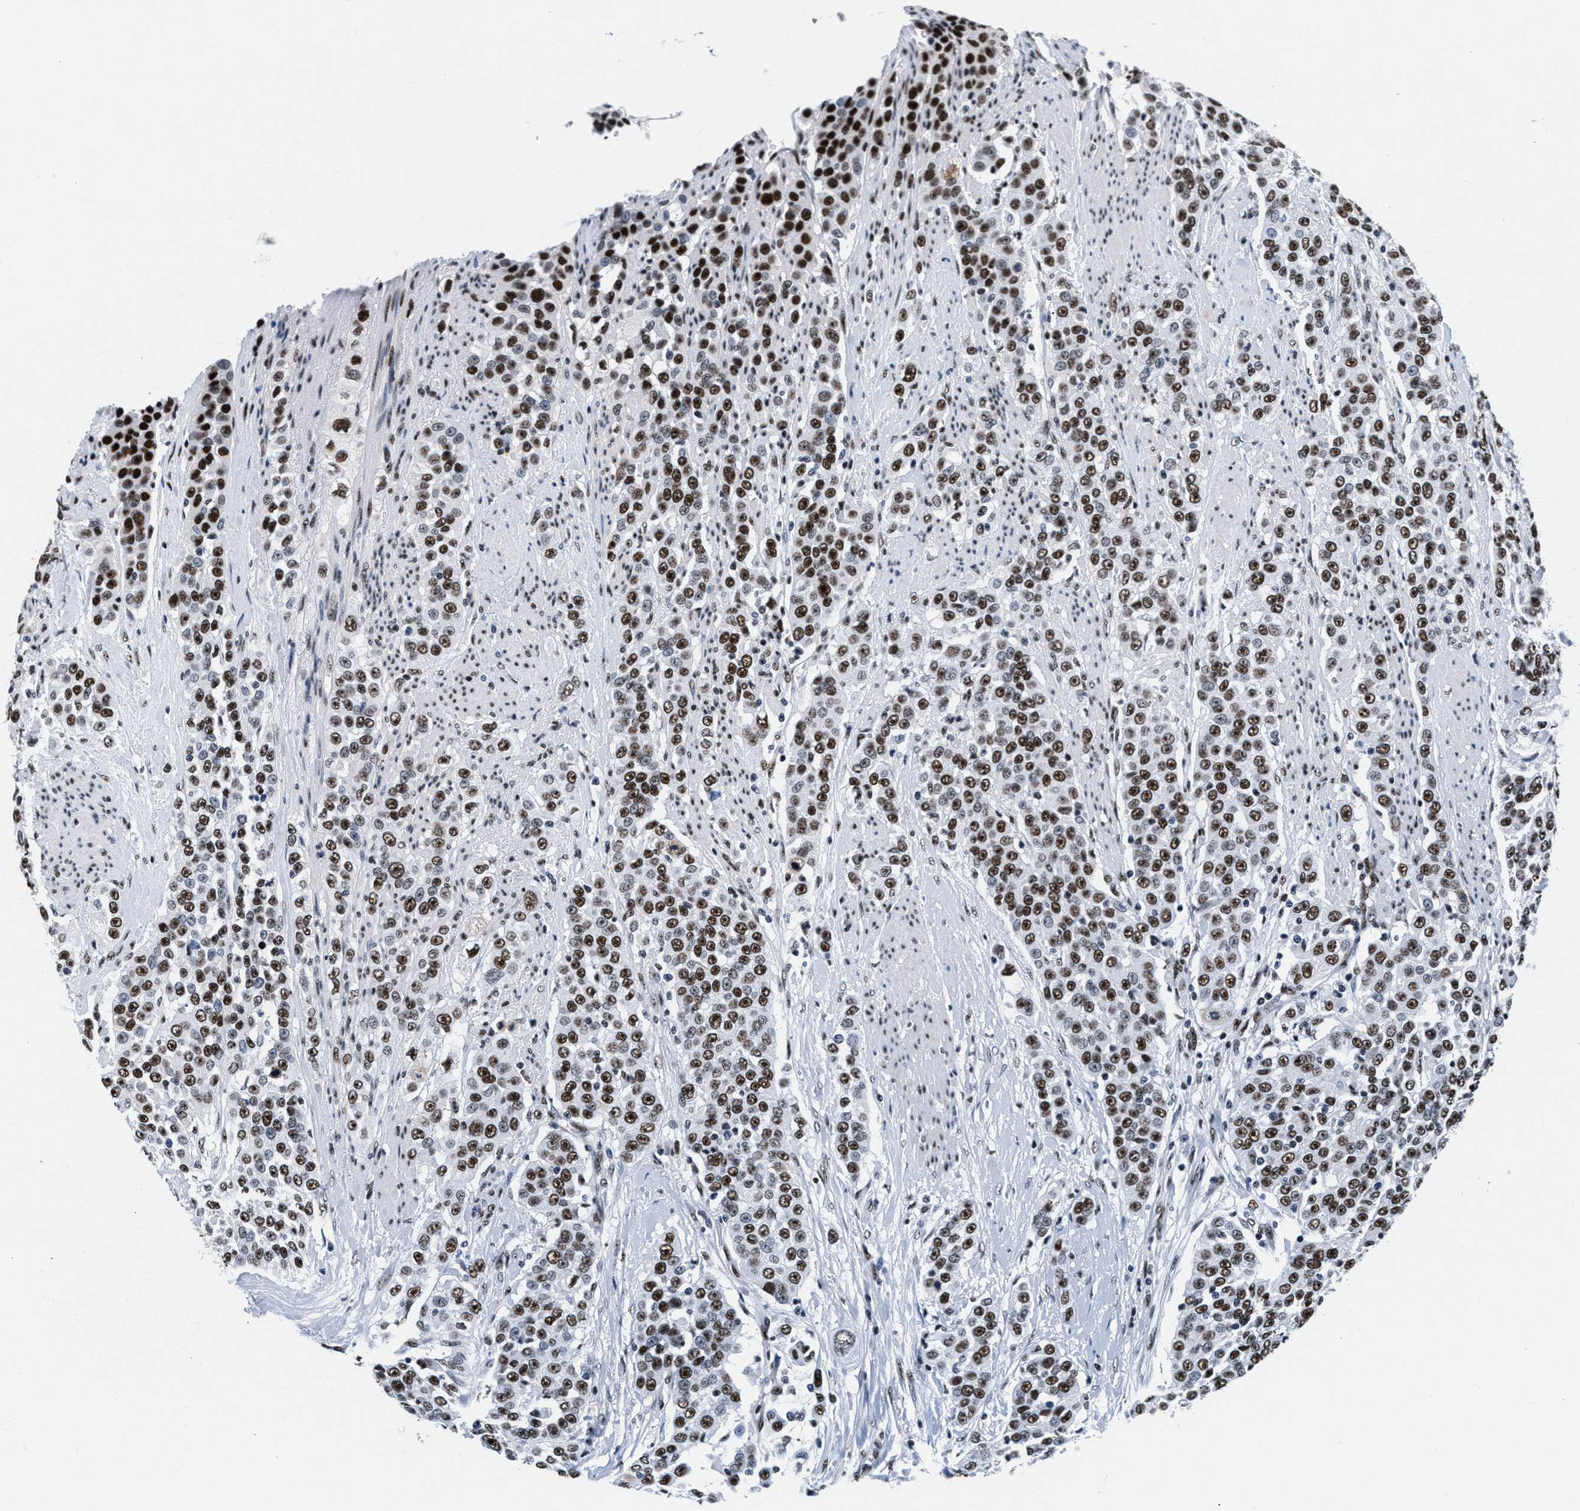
{"staining": {"intensity": "strong", "quantity": ">75%", "location": "nuclear"}, "tissue": "urothelial cancer", "cell_type": "Tumor cells", "image_type": "cancer", "snomed": [{"axis": "morphology", "description": "Urothelial carcinoma, High grade"}, {"axis": "topography", "description": "Urinary bladder"}], "caption": "Immunohistochemical staining of high-grade urothelial carcinoma exhibits high levels of strong nuclear positivity in approximately >75% of tumor cells.", "gene": "RAD50", "patient": {"sex": "female", "age": 80}}